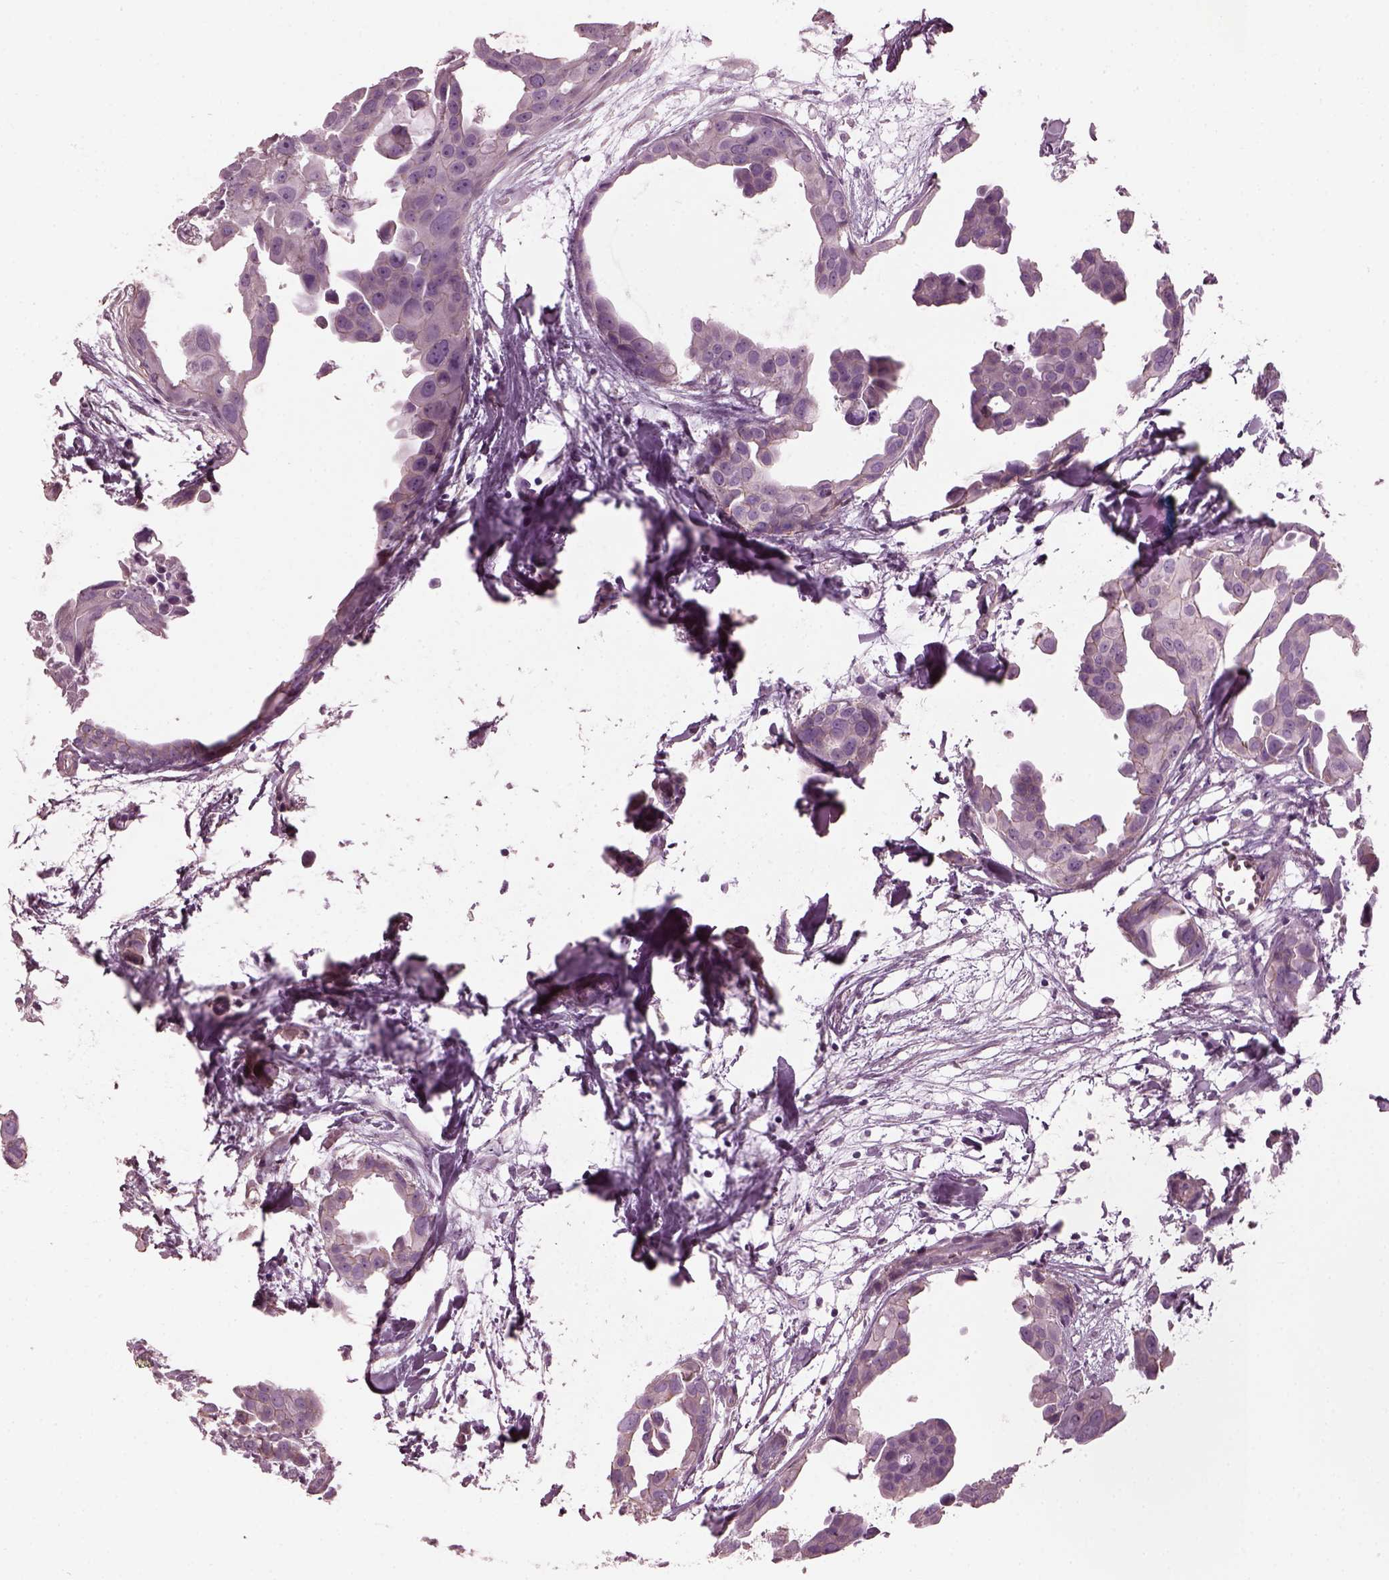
{"staining": {"intensity": "negative", "quantity": "none", "location": "none"}, "tissue": "breast cancer", "cell_type": "Tumor cells", "image_type": "cancer", "snomed": [{"axis": "morphology", "description": "Duct carcinoma"}, {"axis": "topography", "description": "Breast"}], "caption": "Immunohistochemical staining of breast cancer (invasive ductal carcinoma) exhibits no significant staining in tumor cells.", "gene": "BFSP1", "patient": {"sex": "female", "age": 38}}